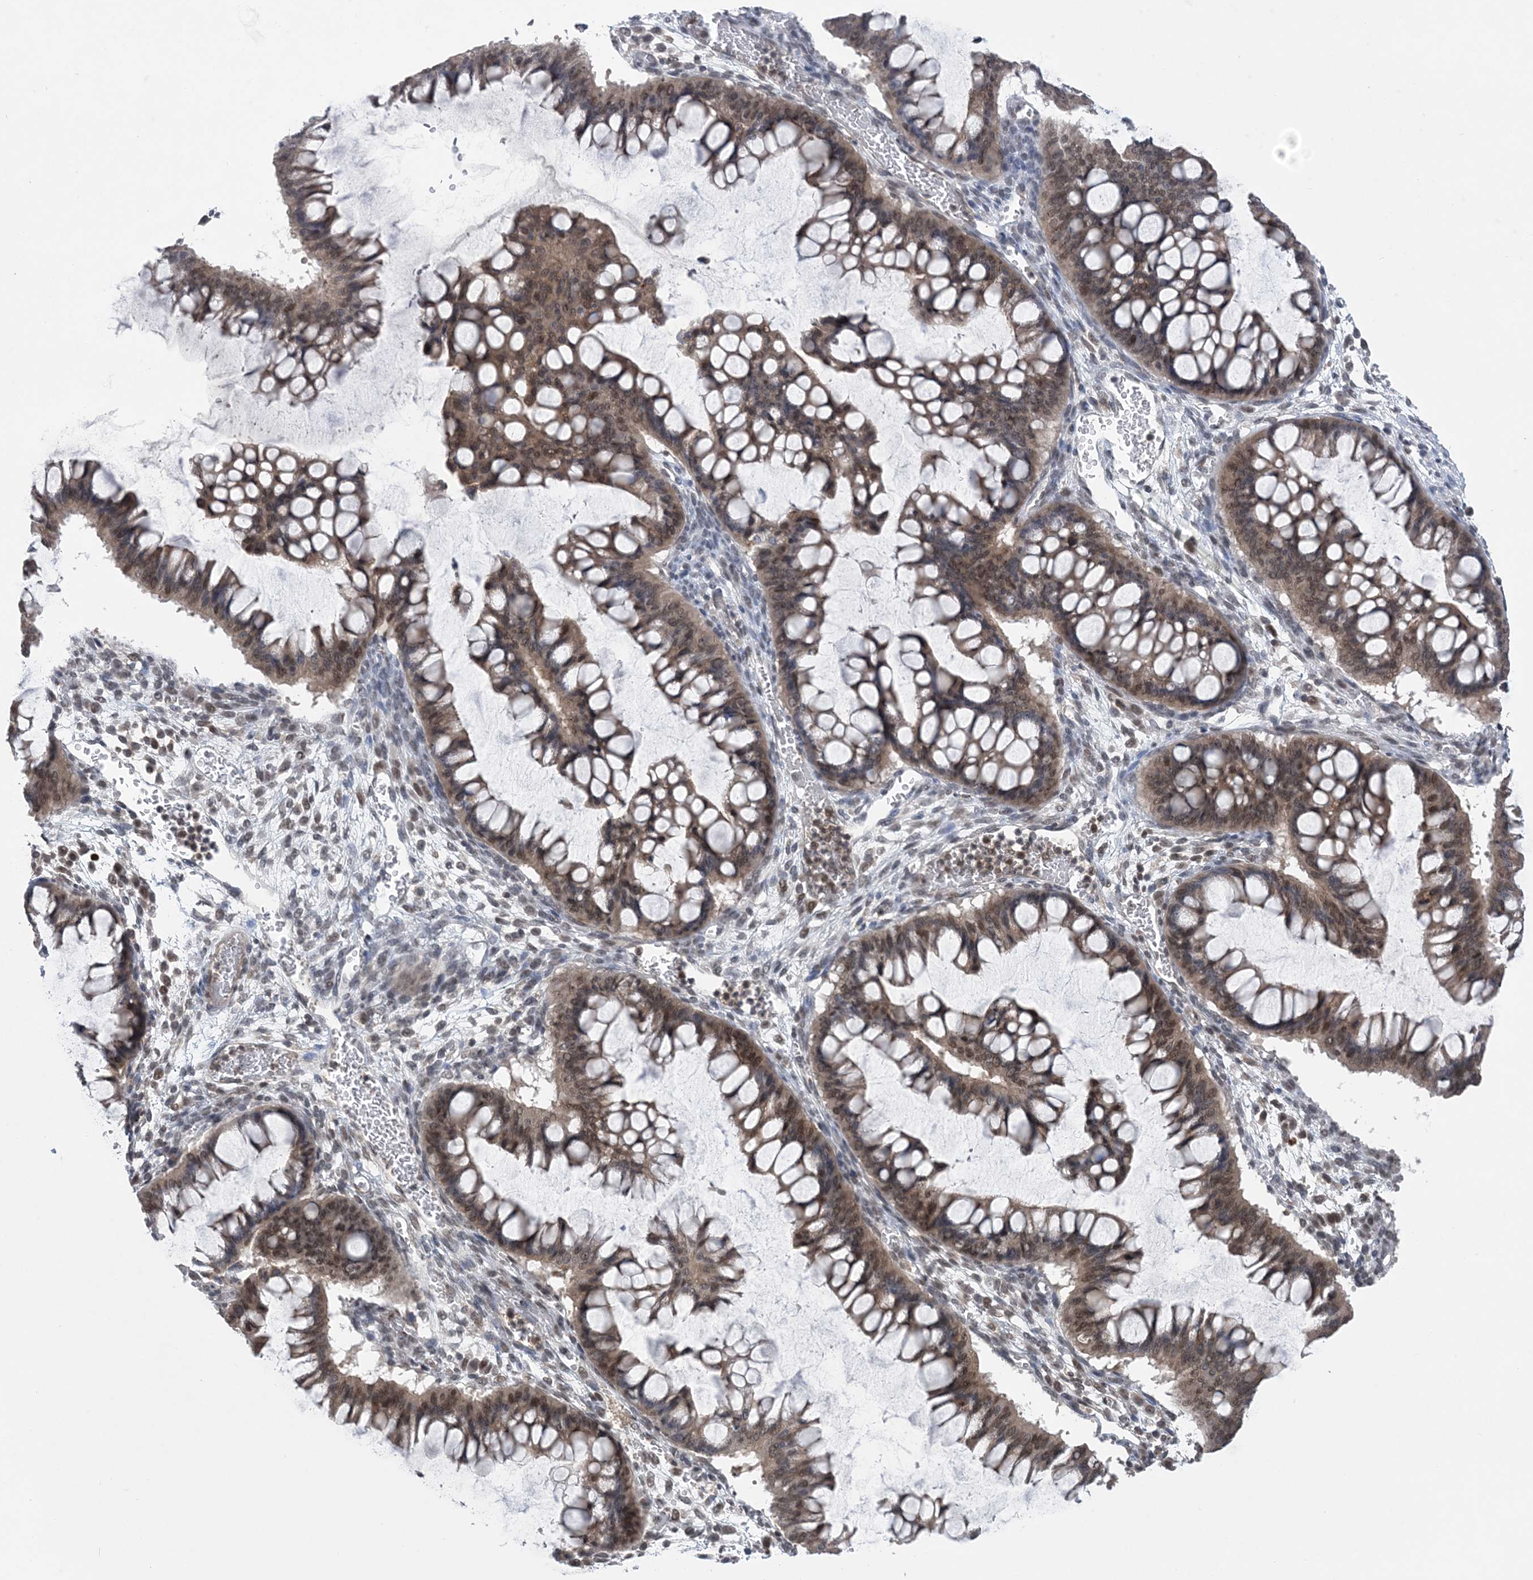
{"staining": {"intensity": "moderate", "quantity": ">75%", "location": "nuclear"}, "tissue": "ovarian cancer", "cell_type": "Tumor cells", "image_type": "cancer", "snomed": [{"axis": "morphology", "description": "Cystadenocarcinoma, mucinous, NOS"}, {"axis": "topography", "description": "Ovary"}], "caption": "Protein staining displays moderate nuclear positivity in about >75% of tumor cells in ovarian cancer (mucinous cystadenocarcinoma). Nuclei are stained in blue.", "gene": "CCDC152", "patient": {"sex": "female", "age": 73}}